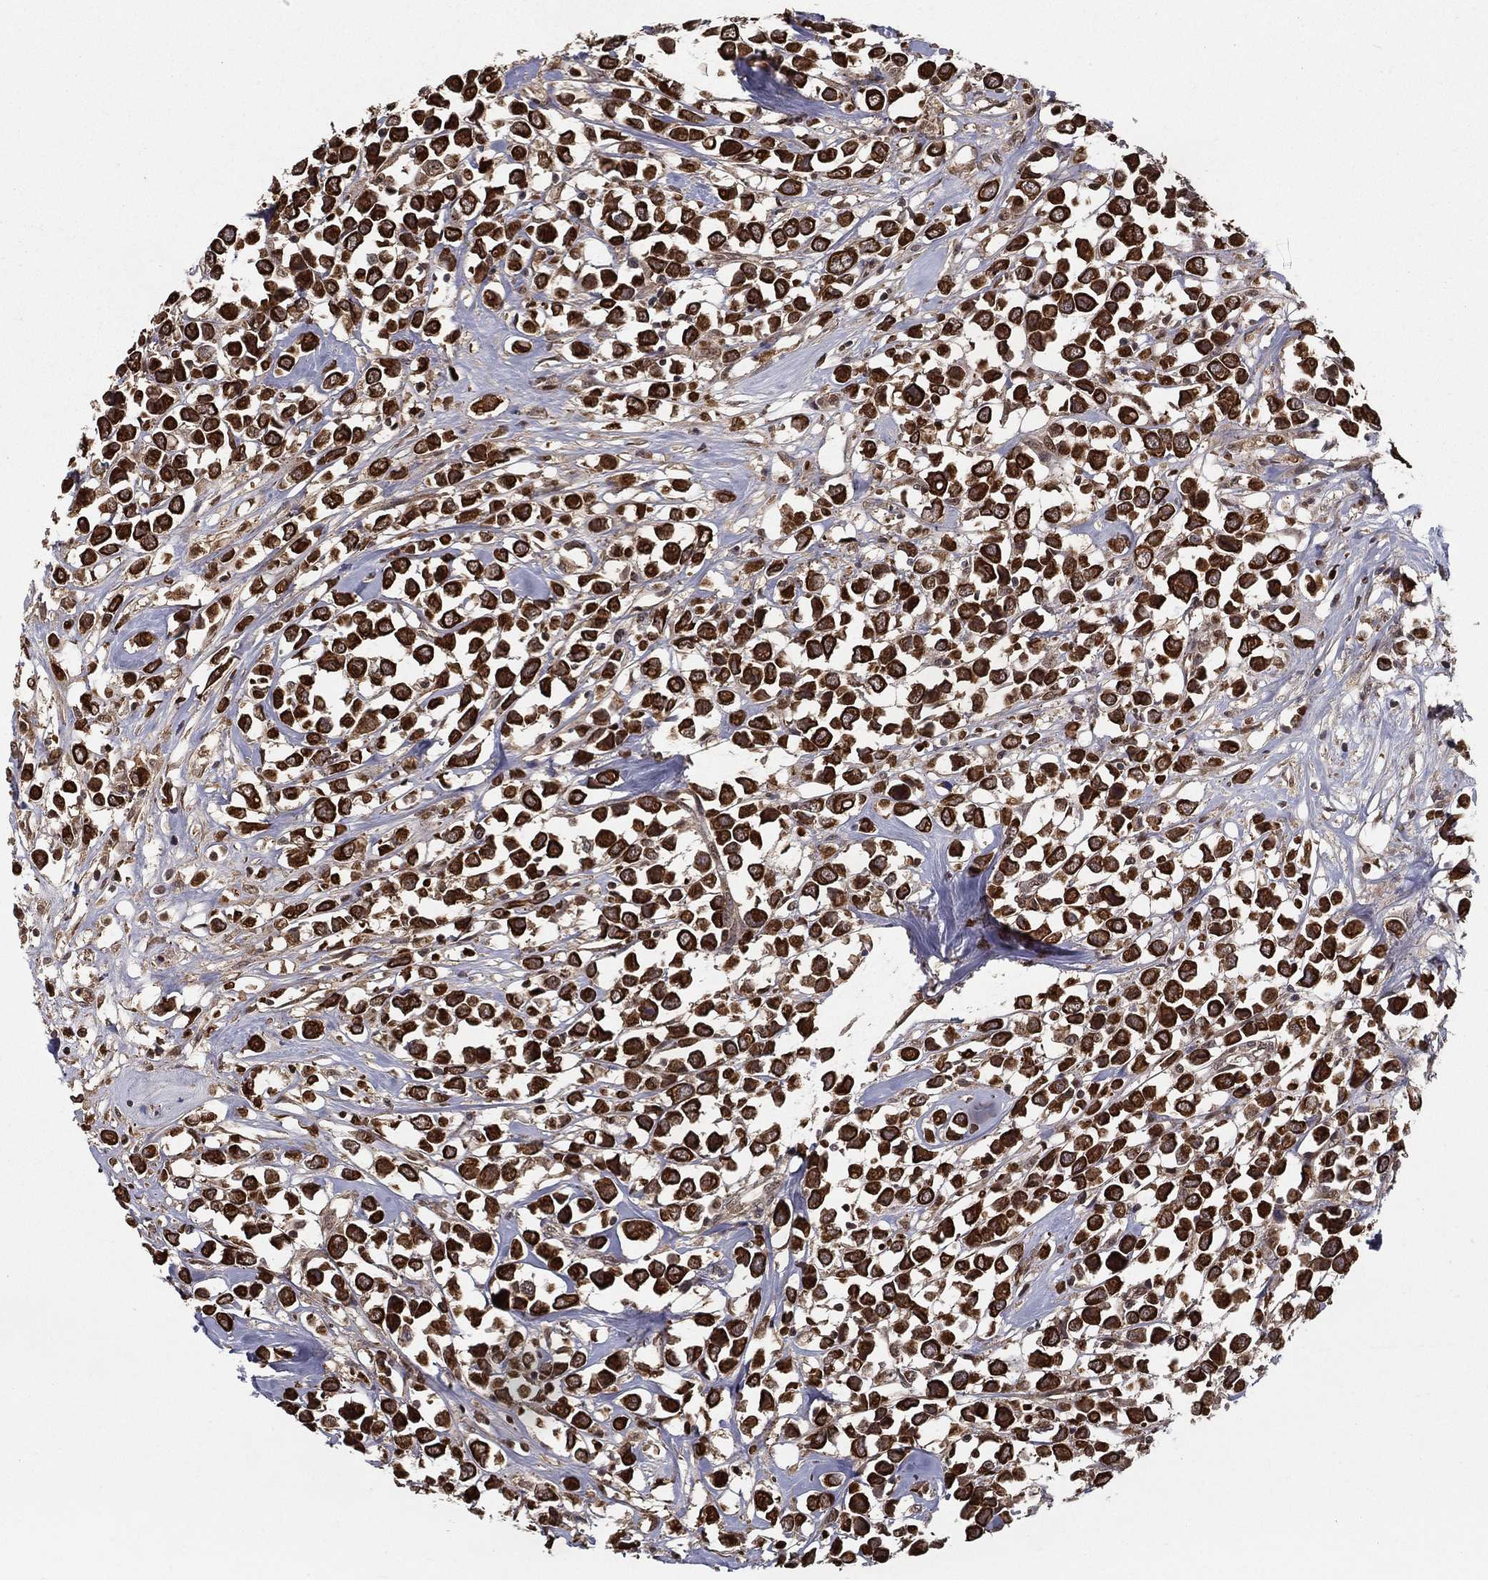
{"staining": {"intensity": "strong", "quantity": ">75%", "location": "cytoplasmic/membranous"}, "tissue": "breast cancer", "cell_type": "Tumor cells", "image_type": "cancer", "snomed": [{"axis": "morphology", "description": "Duct carcinoma"}, {"axis": "topography", "description": "Breast"}], "caption": "Protein expression analysis of breast cancer shows strong cytoplasmic/membranous positivity in approximately >75% of tumor cells.", "gene": "SLC6A6", "patient": {"sex": "female", "age": 61}}